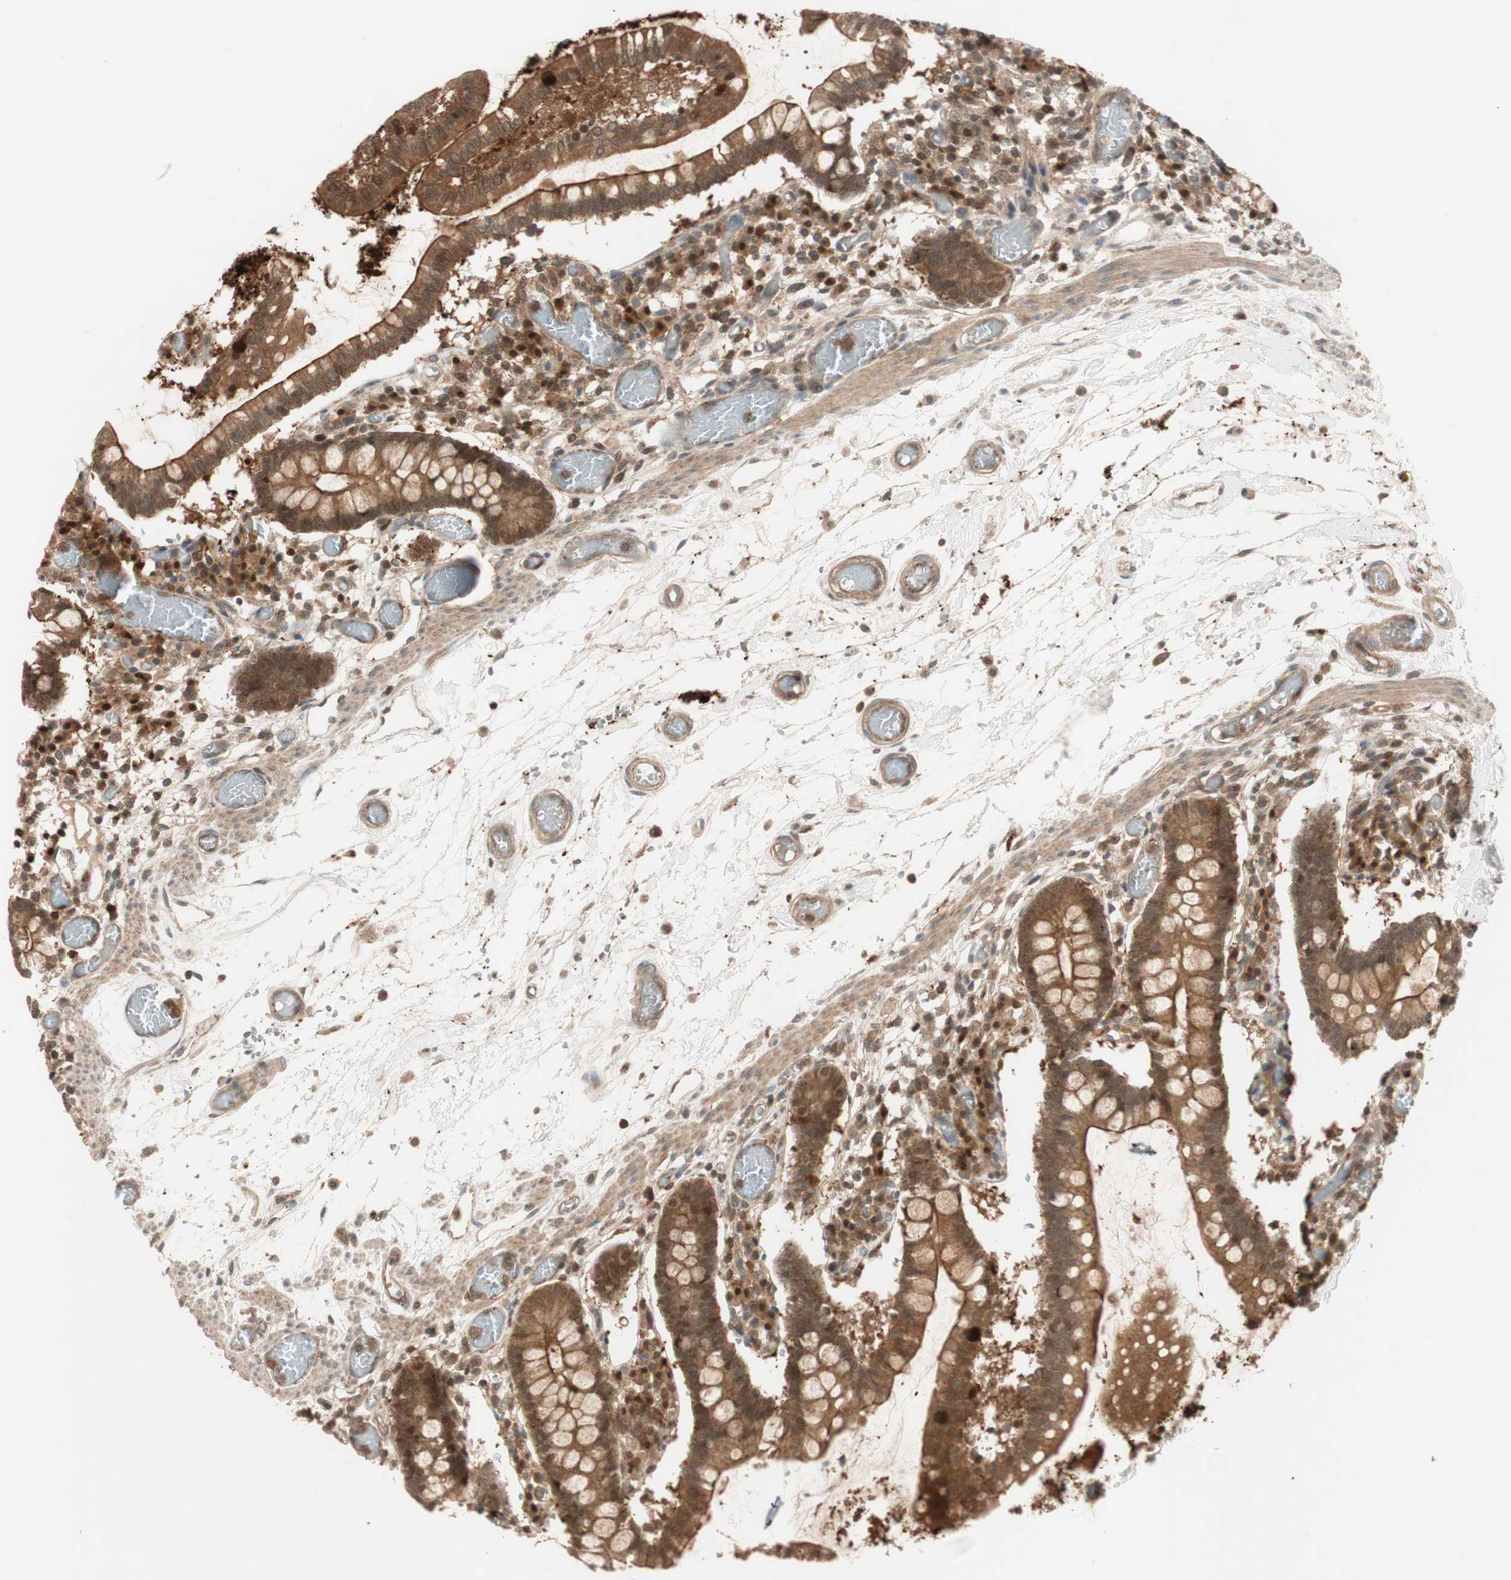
{"staining": {"intensity": "strong", "quantity": ">75%", "location": "cytoplasmic/membranous"}, "tissue": "small intestine", "cell_type": "Glandular cells", "image_type": "normal", "snomed": [{"axis": "morphology", "description": "Normal tissue, NOS"}, {"axis": "topography", "description": "Small intestine"}], "caption": "A high-resolution micrograph shows IHC staining of benign small intestine, which displays strong cytoplasmic/membranous expression in approximately >75% of glandular cells.", "gene": "EPHA8", "patient": {"sex": "female", "age": 61}}